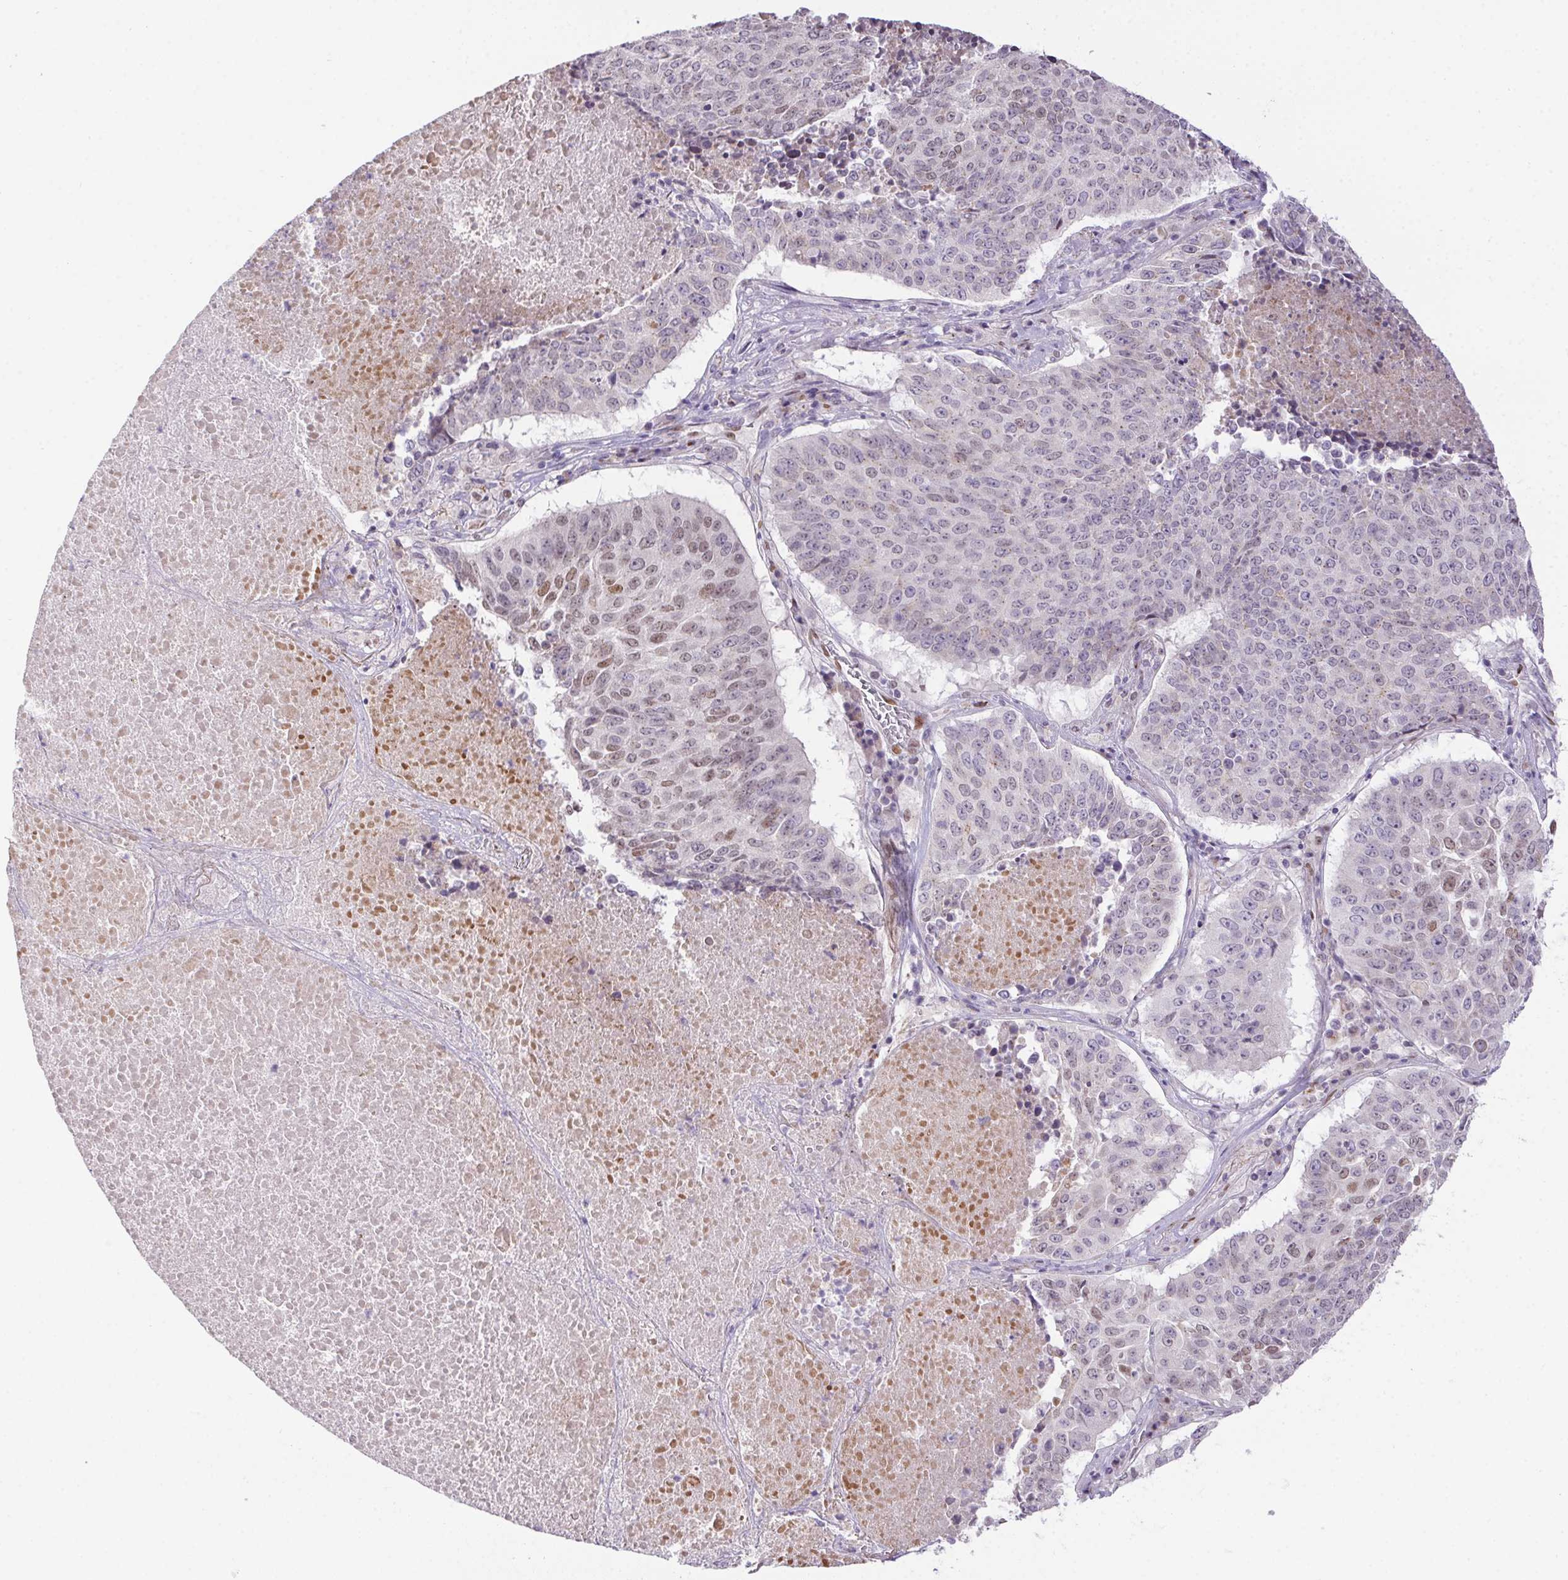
{"staining": {"intensity": "weak", "quantity": "<25%", "location": "nuclear"}, "tissue": "lung cancer", "cell_type": "Tumor cells", "image_type": "cancer", "snomed": [{"axis": "morphology", "description": "Normal tissue, NOS"}, {"axis": "morphology", "description": "Squamous cell carcinoma, NOS"}, {"axis": "topography", "description": "Bronchus"}, {"axis": "topography", "description": "Lung"}], "caption": "Immunohistochemistry (IHC) image of lung cancer (squamous cell carcinoma) stained for a protein (brown), which reveals no expression in tumor cells.", "gene": "SP9", "patient": {"sex": "male", "age": 64}}